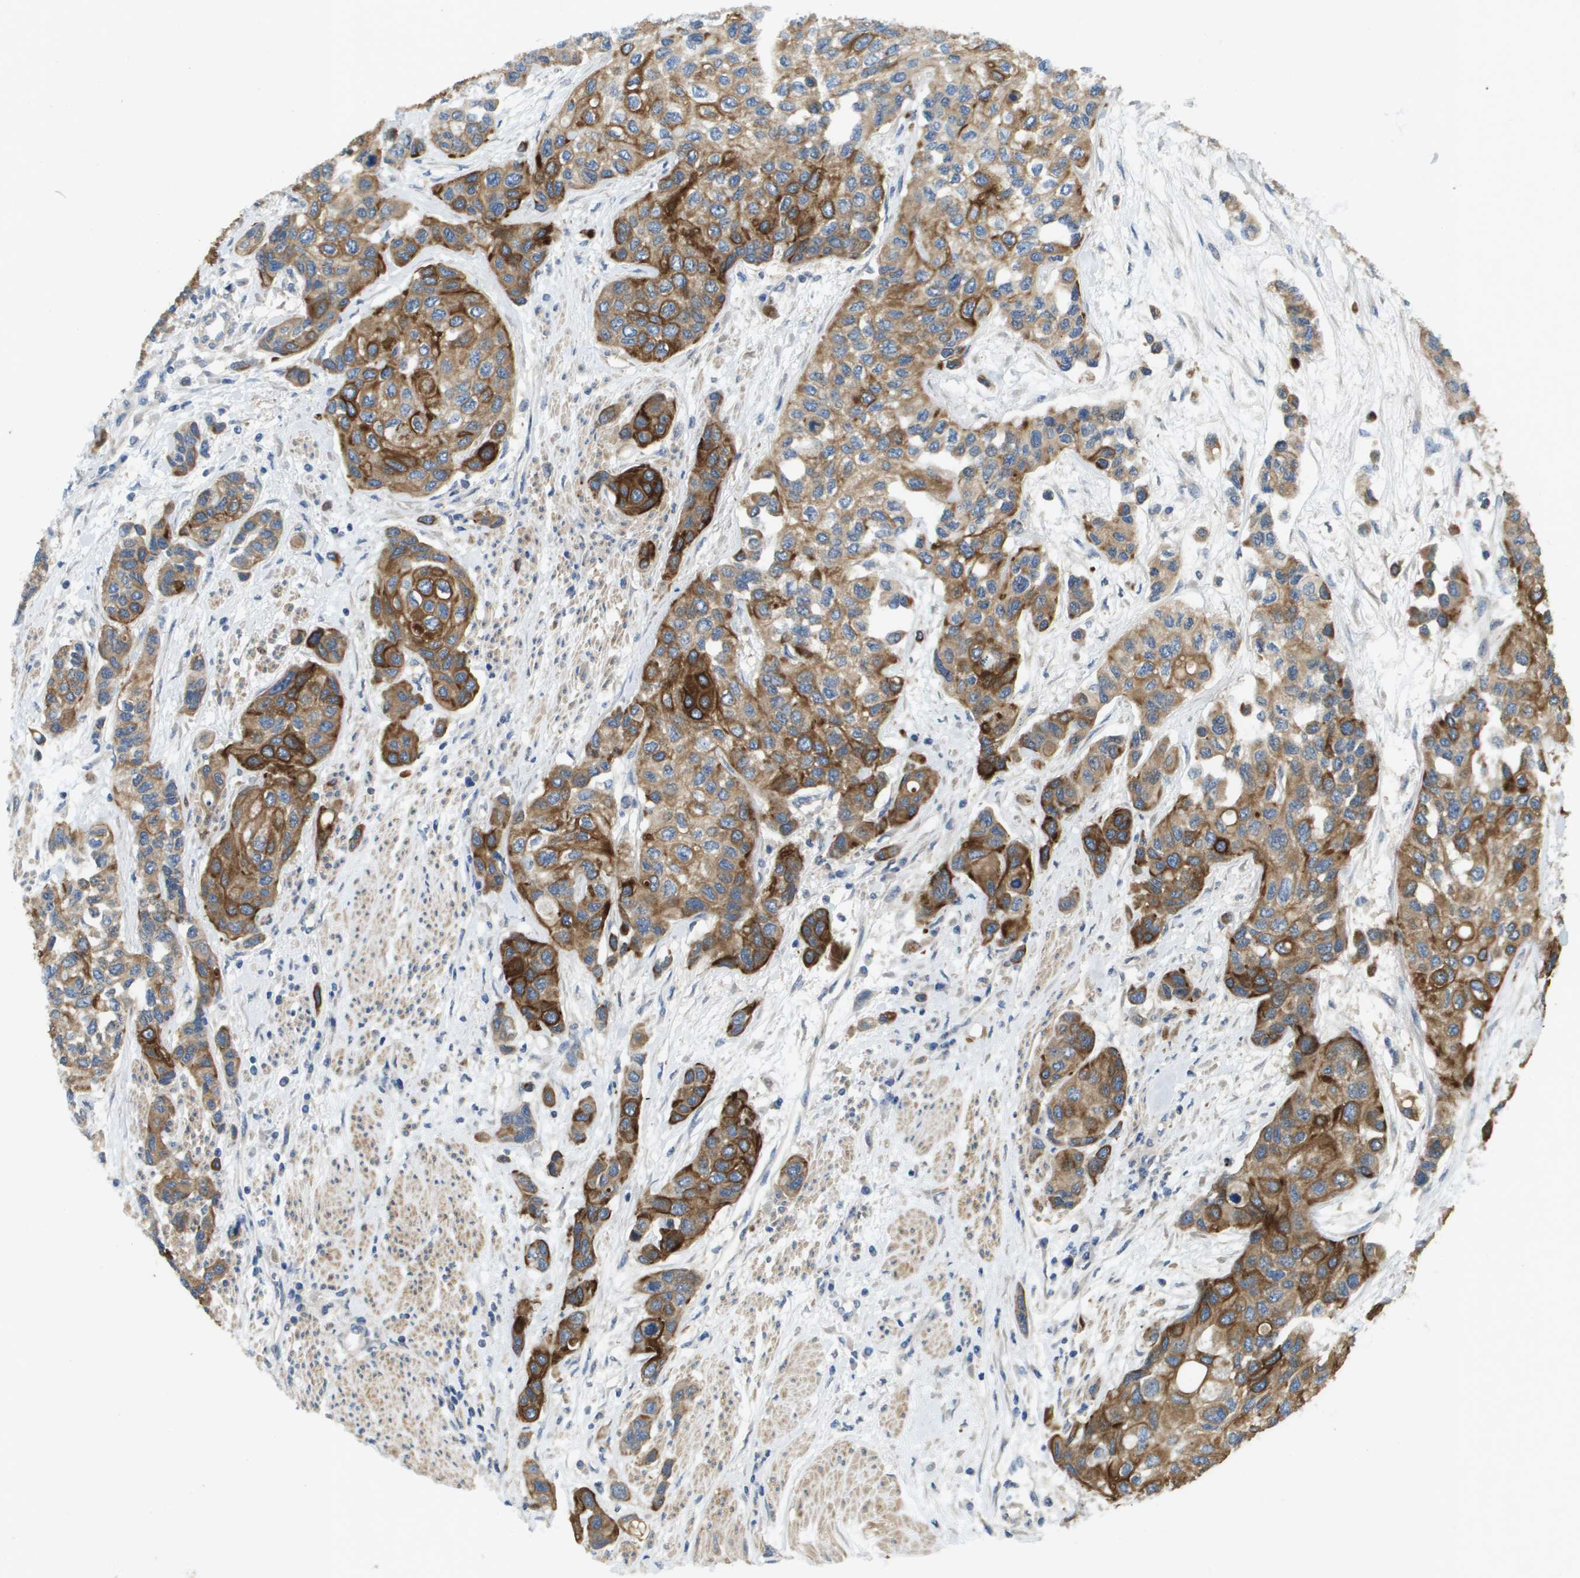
{"staining": {"intensity": "strong", "quantity": ">75%", "location": "cytoplasmic/membranous"}, "tissue": "urothelial cancer", "cell_type": "Tumor cells", "image_type": "cancer", "snomed": [{"axis": "morphology", "description": "Urothelial carcinoma, High grade"}, {"axis": "topography", "description": "Urinary bladder"}], "caption": "DAB (3,3'-diaminobenzidine) immunohistochemical staining of high-grade urothelial carcinoma exhibits strong cytoplasmic/membranous protein expression in about >75% of tumor cells.", "gene": "KRT23", "patient": {"sex": "female", "age": 56}}